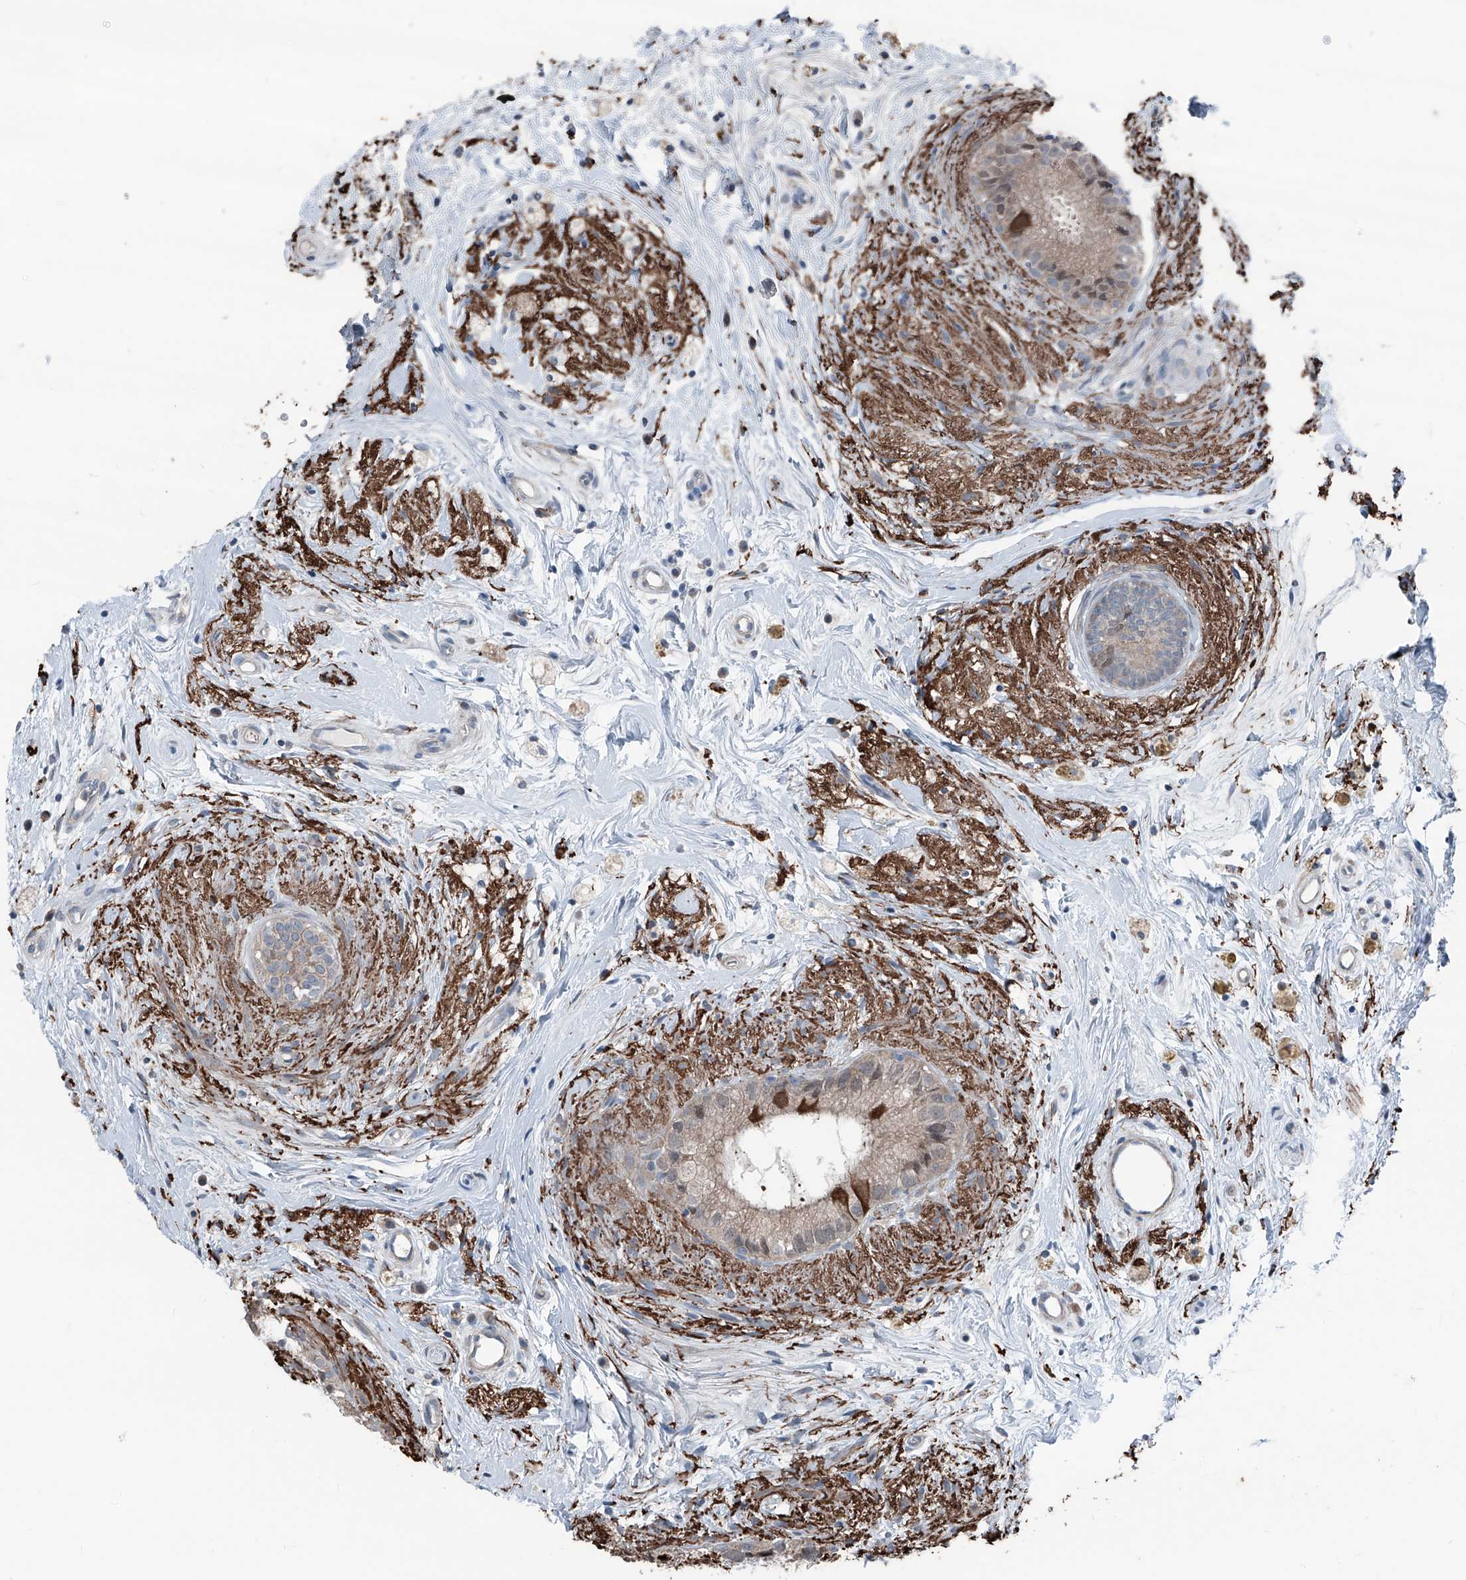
{"staining": {"intensity": "moderate", "quantity": ">75%", "location": "cytoplasmic/membranous"}, "tissue": "epididymis", "cell_type": "Glandular cells", "image_type": "normal", "snomed": [{"axis": "morphology", "description": "Normal tissue, NOS"}, {"axis": "topography", "description": "Epididymis"}], "caption": "The micrograph exhibits immunohistochemical staining of normal epididymis. There is moderate cytoplasmic/membranous positivity is present in approximately >75% of glandular cells. (Stains: DAB (3,3'-diaminobenzidine) in brown, nuclei in blue, Microscopy: brightfield microscopy at high magnification).", "gene": "HSPB11", "patient": {"sex": "male", "age": 80}}